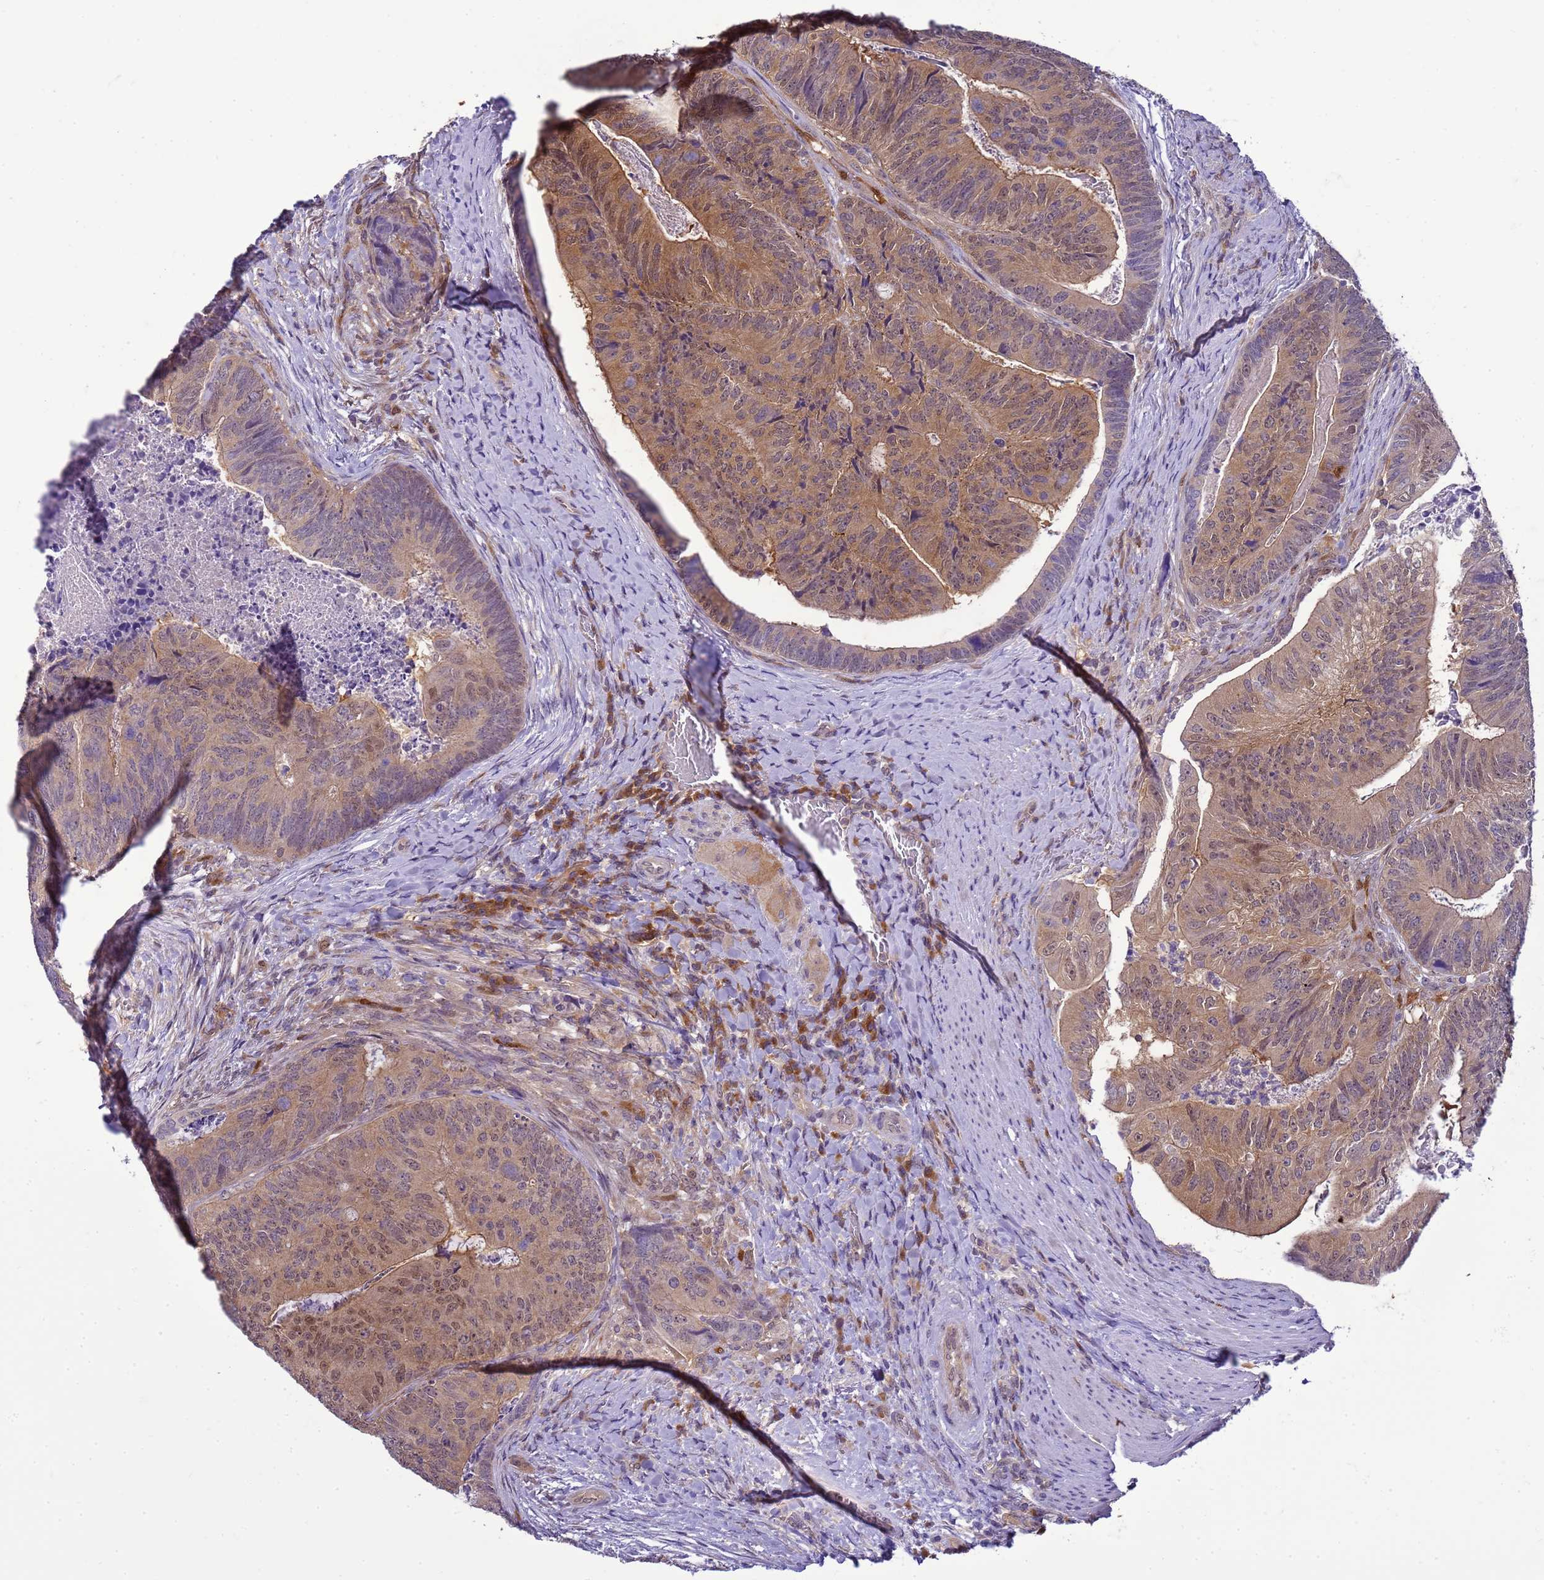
{"staining": {"intensity": "moderate", "quantity": ">75%", "location": "cytoplasmic/membranous,nuclear"}, "tissue": "colorectal cancer", "cell_type": "Tumor cells", "image_type": "cancer", "snomed": [{"axis": "morphology", "description": "Adenocarcinoma, NOS"}, {"axis": "topography", "description": "Colon"}], "caption": "This photomicrograph shows immunohistochemistry staining of human colorectal adenocarcinoma, with medium moderate cytoplasmic/membranous and nuclear expression in about >75% of tumor cells.", "gene": "DDI2", "patient": {"sex": "female", "age": 67}}